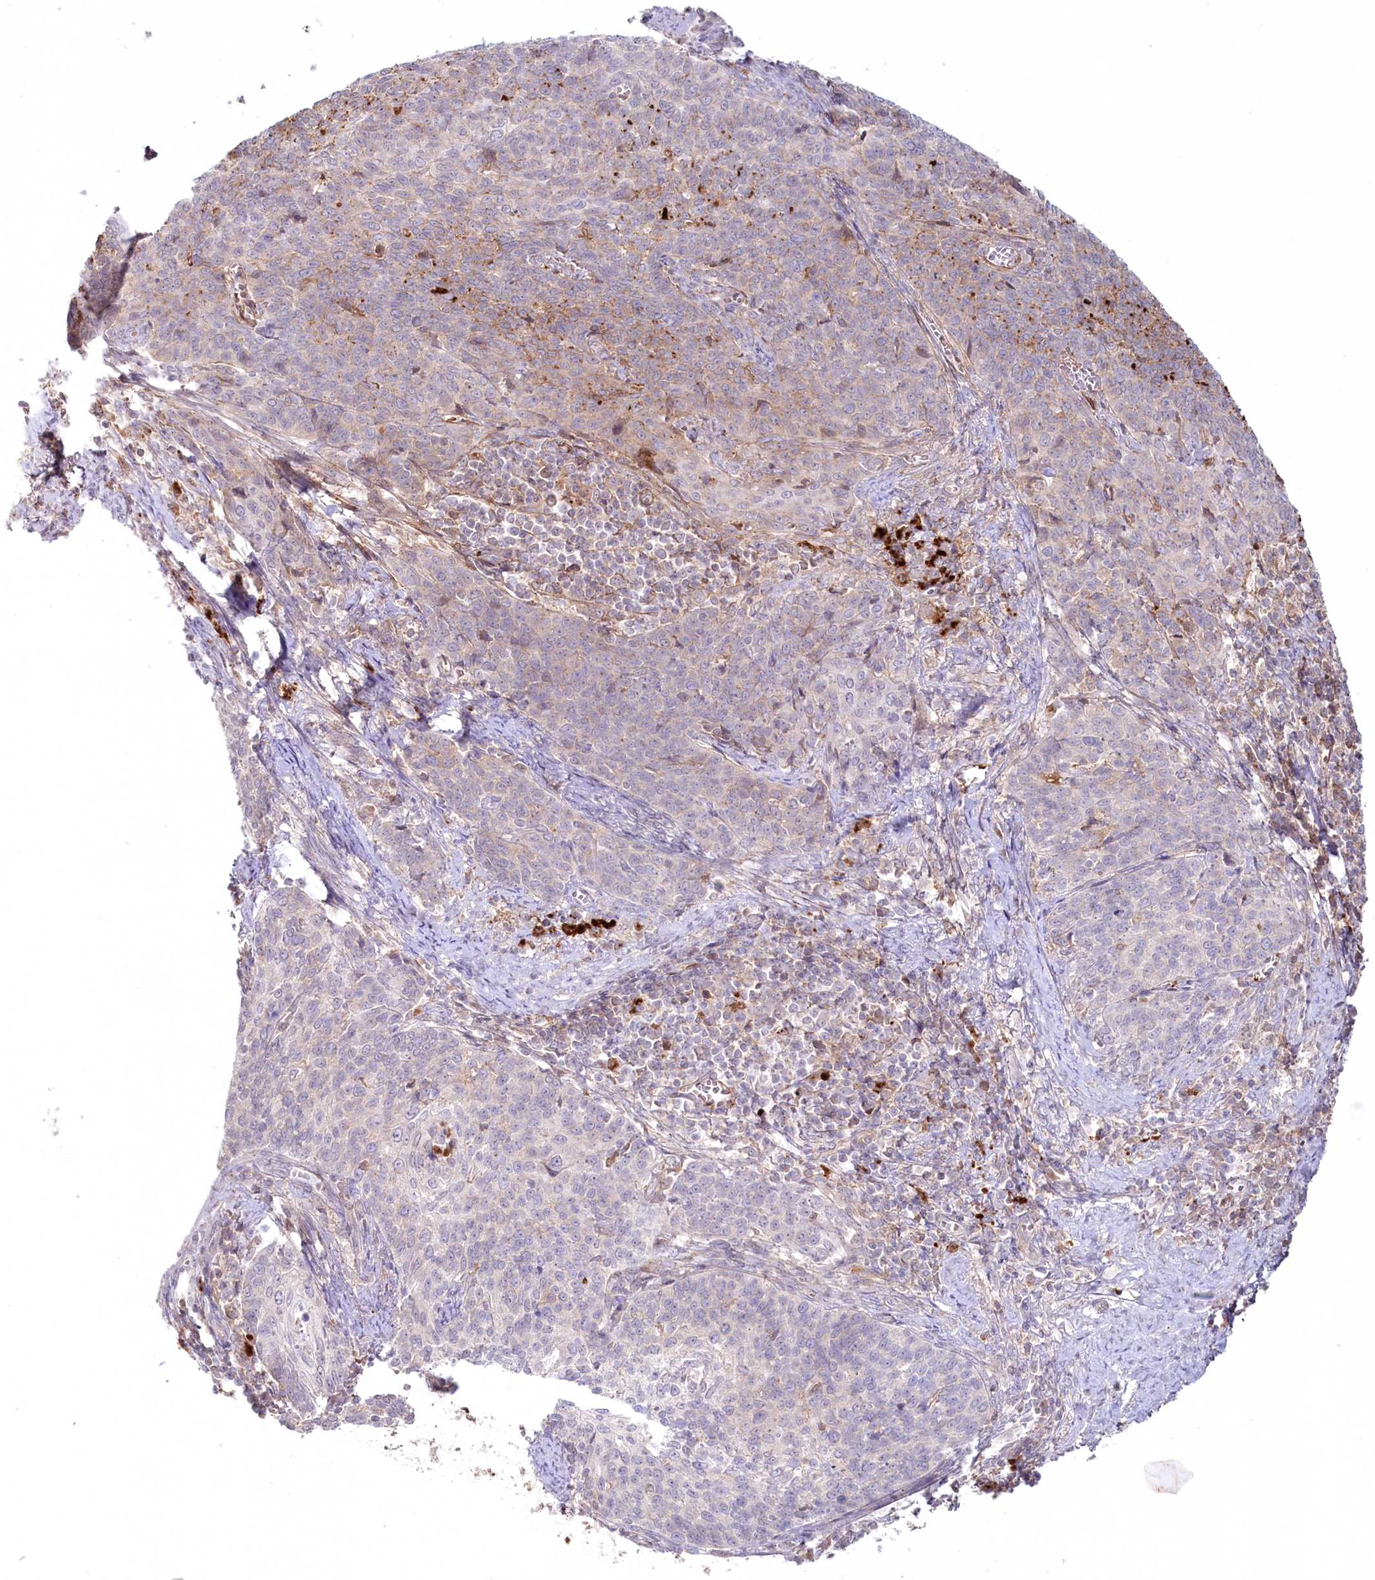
{"staining": {"intensity": "moderate", "quantity": "<25%", "location": "cytoplasmic/membranous"}, "tissue": "cervical cancer", "cell_type": "Tumor cells", "image_type": "cancer", "snomed": [{"axis": "morphology", "description": "Squamous cell carcinoma, NOS"}, {"axis": "topography", "description": "Cervix"}], "caption": "This micrograph reveals cervical squamous cell carcinoma stained with IHC to label a protein in brown. The cytoplasmic/membranous of tumor cells show moderate positivity for the protein. Nuclei are counter-stained blue.", "gene": "PSAPL1", "patient": {"sex": "female", "age": 39}}